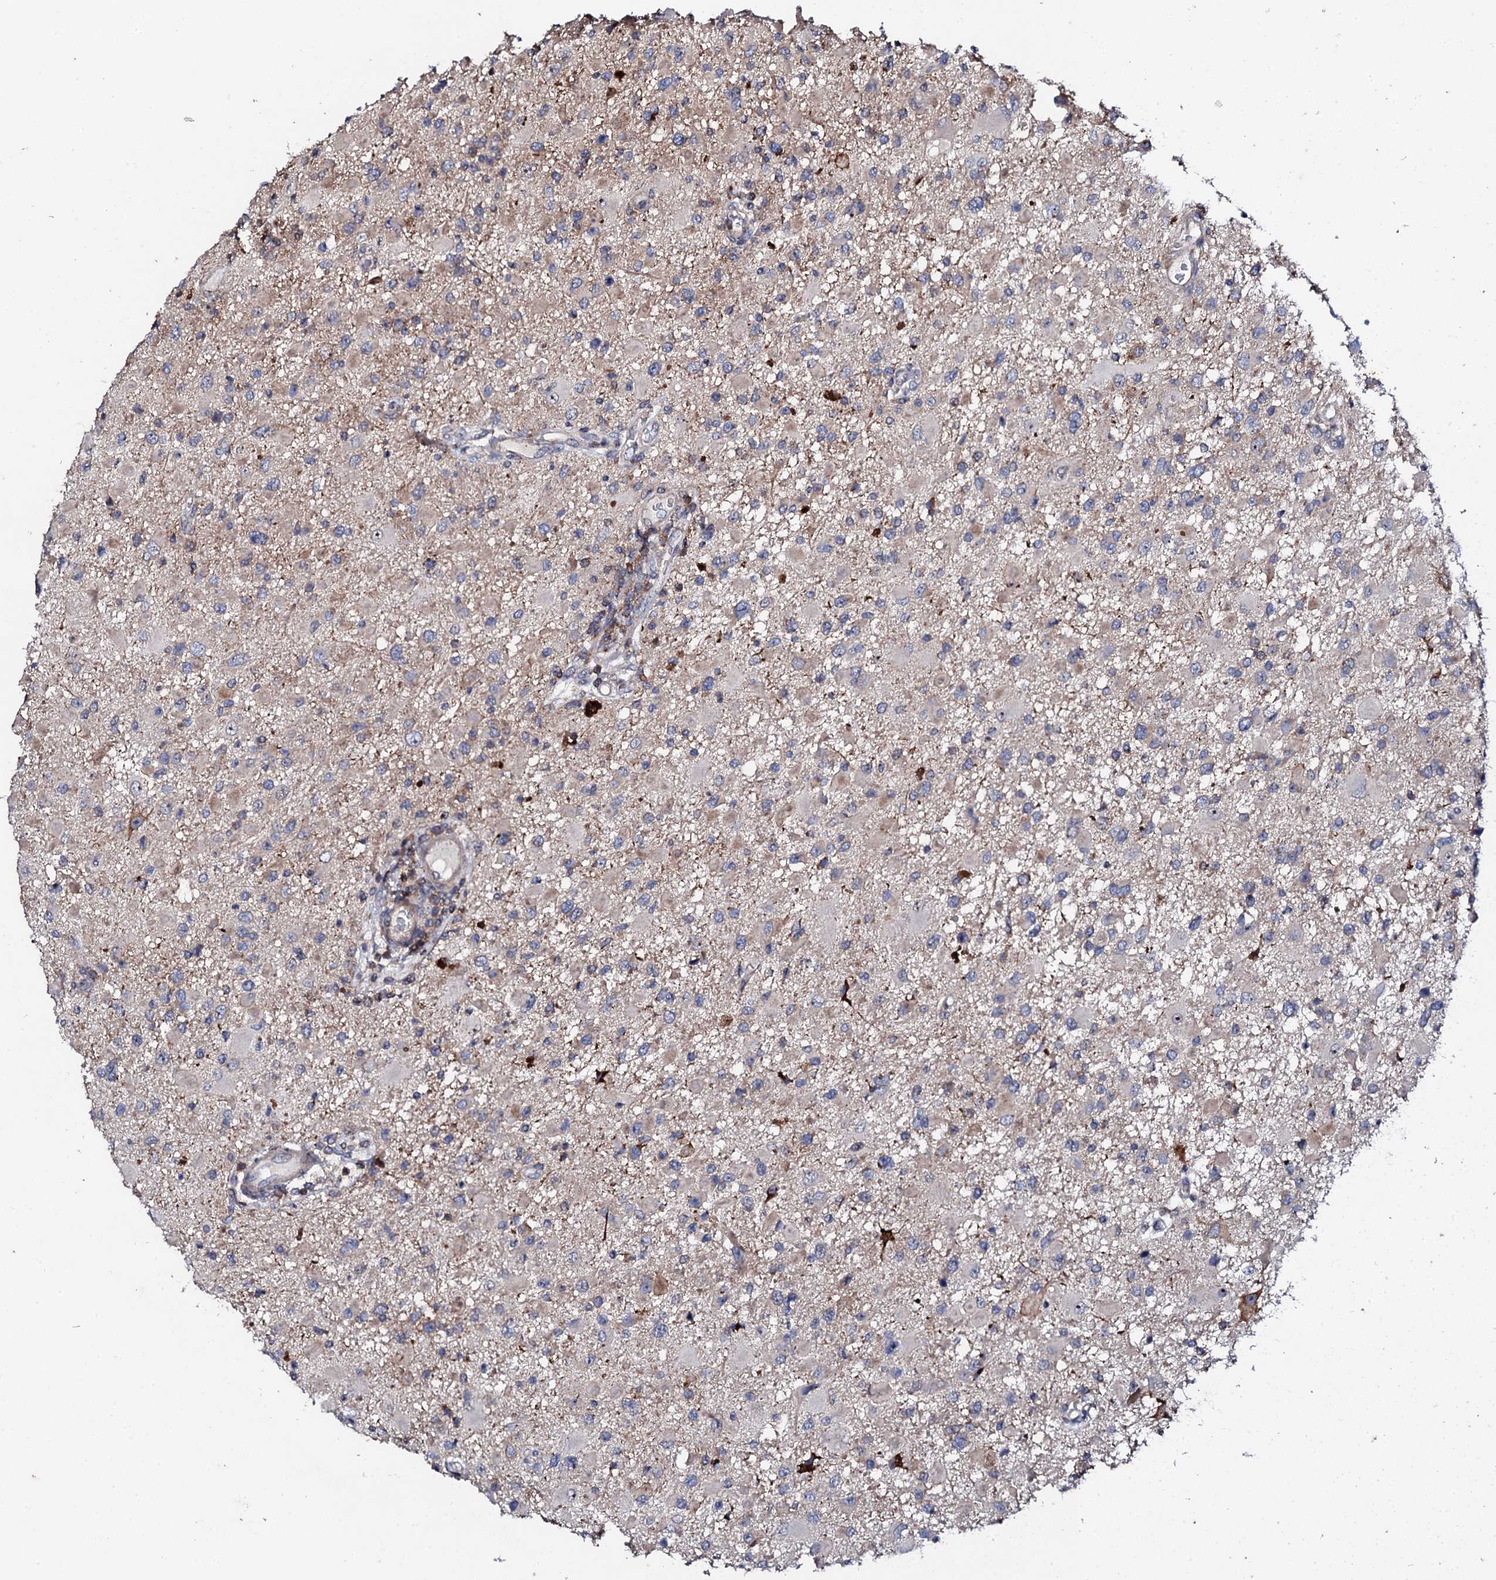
{"staining": {"intensity": "negative", "quantity": "none", "location": "none"}, "tissue": "glioma", "cell_type": "Tumor cells", "image_type": "cancer", "snomed": [{"axis": "morphology", "description": "Glioma, malignant, High grade"}, {"axis": "topography", "description": "Brain"}], "caption": "High-grade glioma (malignant) stained for a protein using immunohistochemistry (IHC) demonstrates no positivity tumor cells.", "gene": "GTPBP4", "patient": {"sex": "male", "age": 53}}